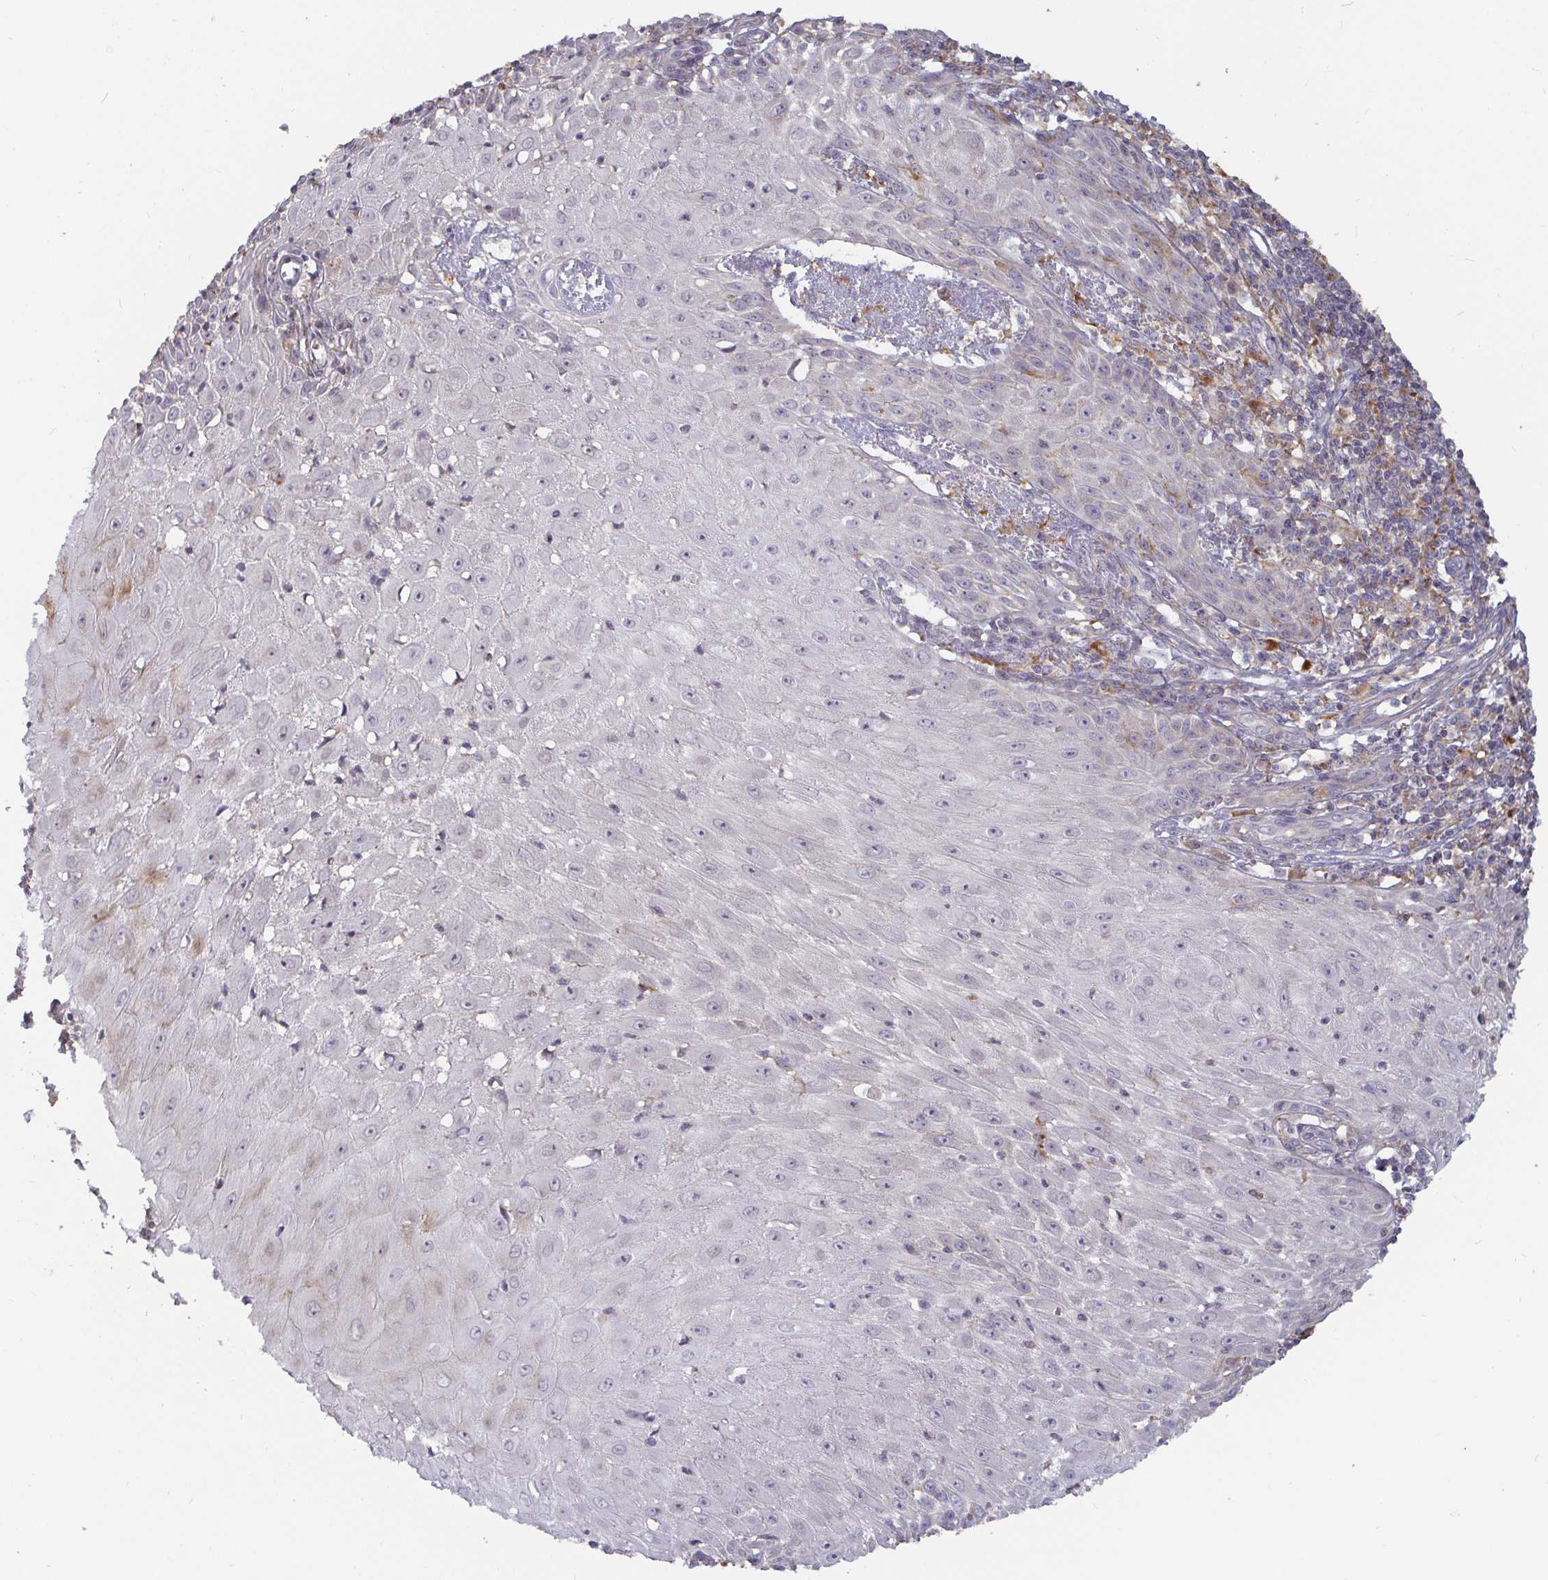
{"staining": {"intensity": "negative", "quantity": "none", "location": "none"}, "tissue": "skin cancer", "cell_type": "Tumor cells", "image_type": "cancer", "snomed": [{"axis": "morphology", "description": "Squamous cell carcinoma, NOS"}, {"axis": "topography", "description": "Skin"}], "caption": "Human skin squamous cell carcinoma stained for a protein using immunohistochemistry (IHC) reveals no expression in tumor cells.", "gene": "CDH18", "patient": {"sex": "female", "age": 73}}